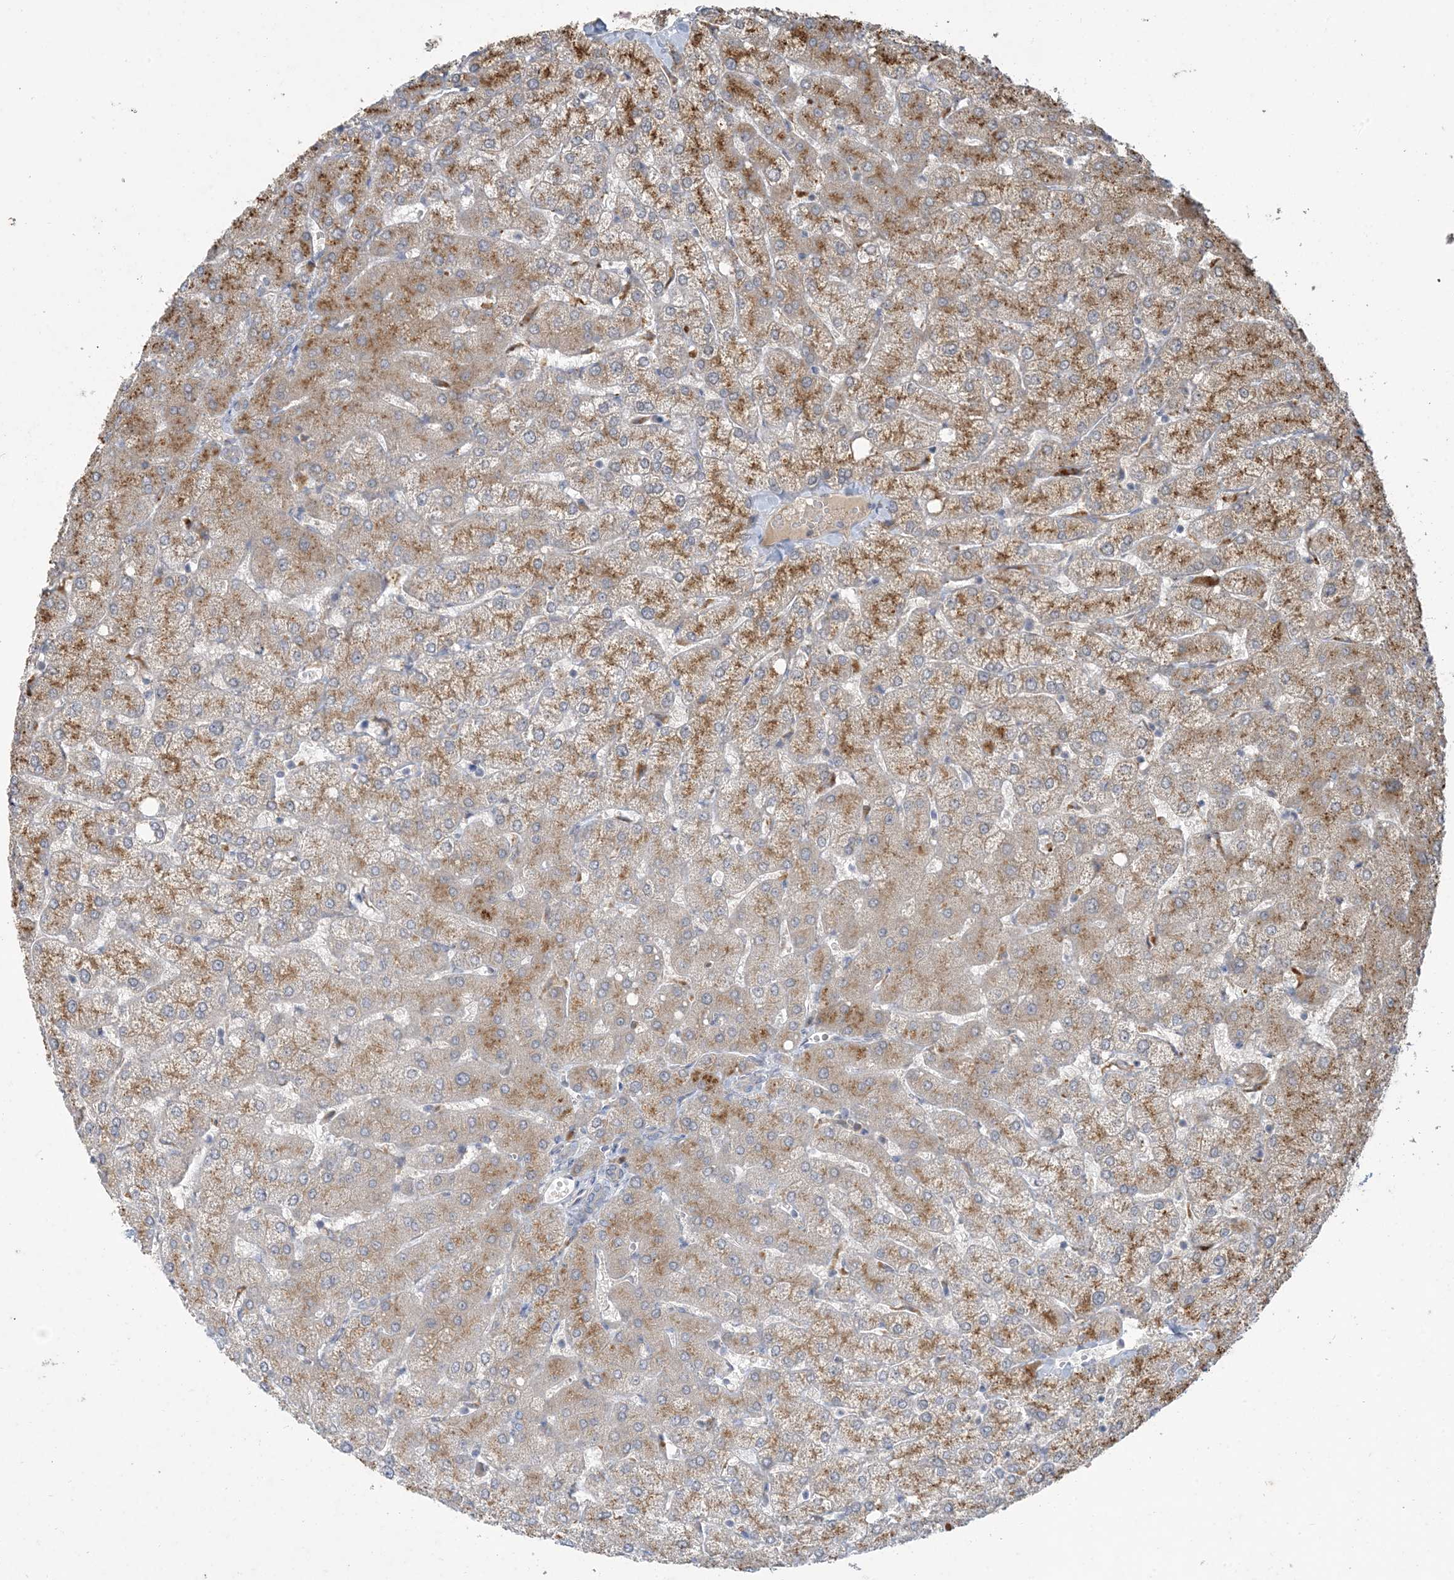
{"staining": {"intensity": "negative", "quantity": "none", "location": "none"}, "tissue": "liver", "cell_type": "Cholangiocytes", "image_type": "normal", "snomed": [{"axis": "morphology", "description": "Normal tissue, NOS"}, {"axis": "topography", "description": "Liver"}], "caption": "Liver was stained to show a protein in brown. There is no significant expression in cholangiocytes. (DAB immunohistochemistry, high magnification).", "gene": "MRPS18A", "patient": {"sex": "female", "age": 54}}